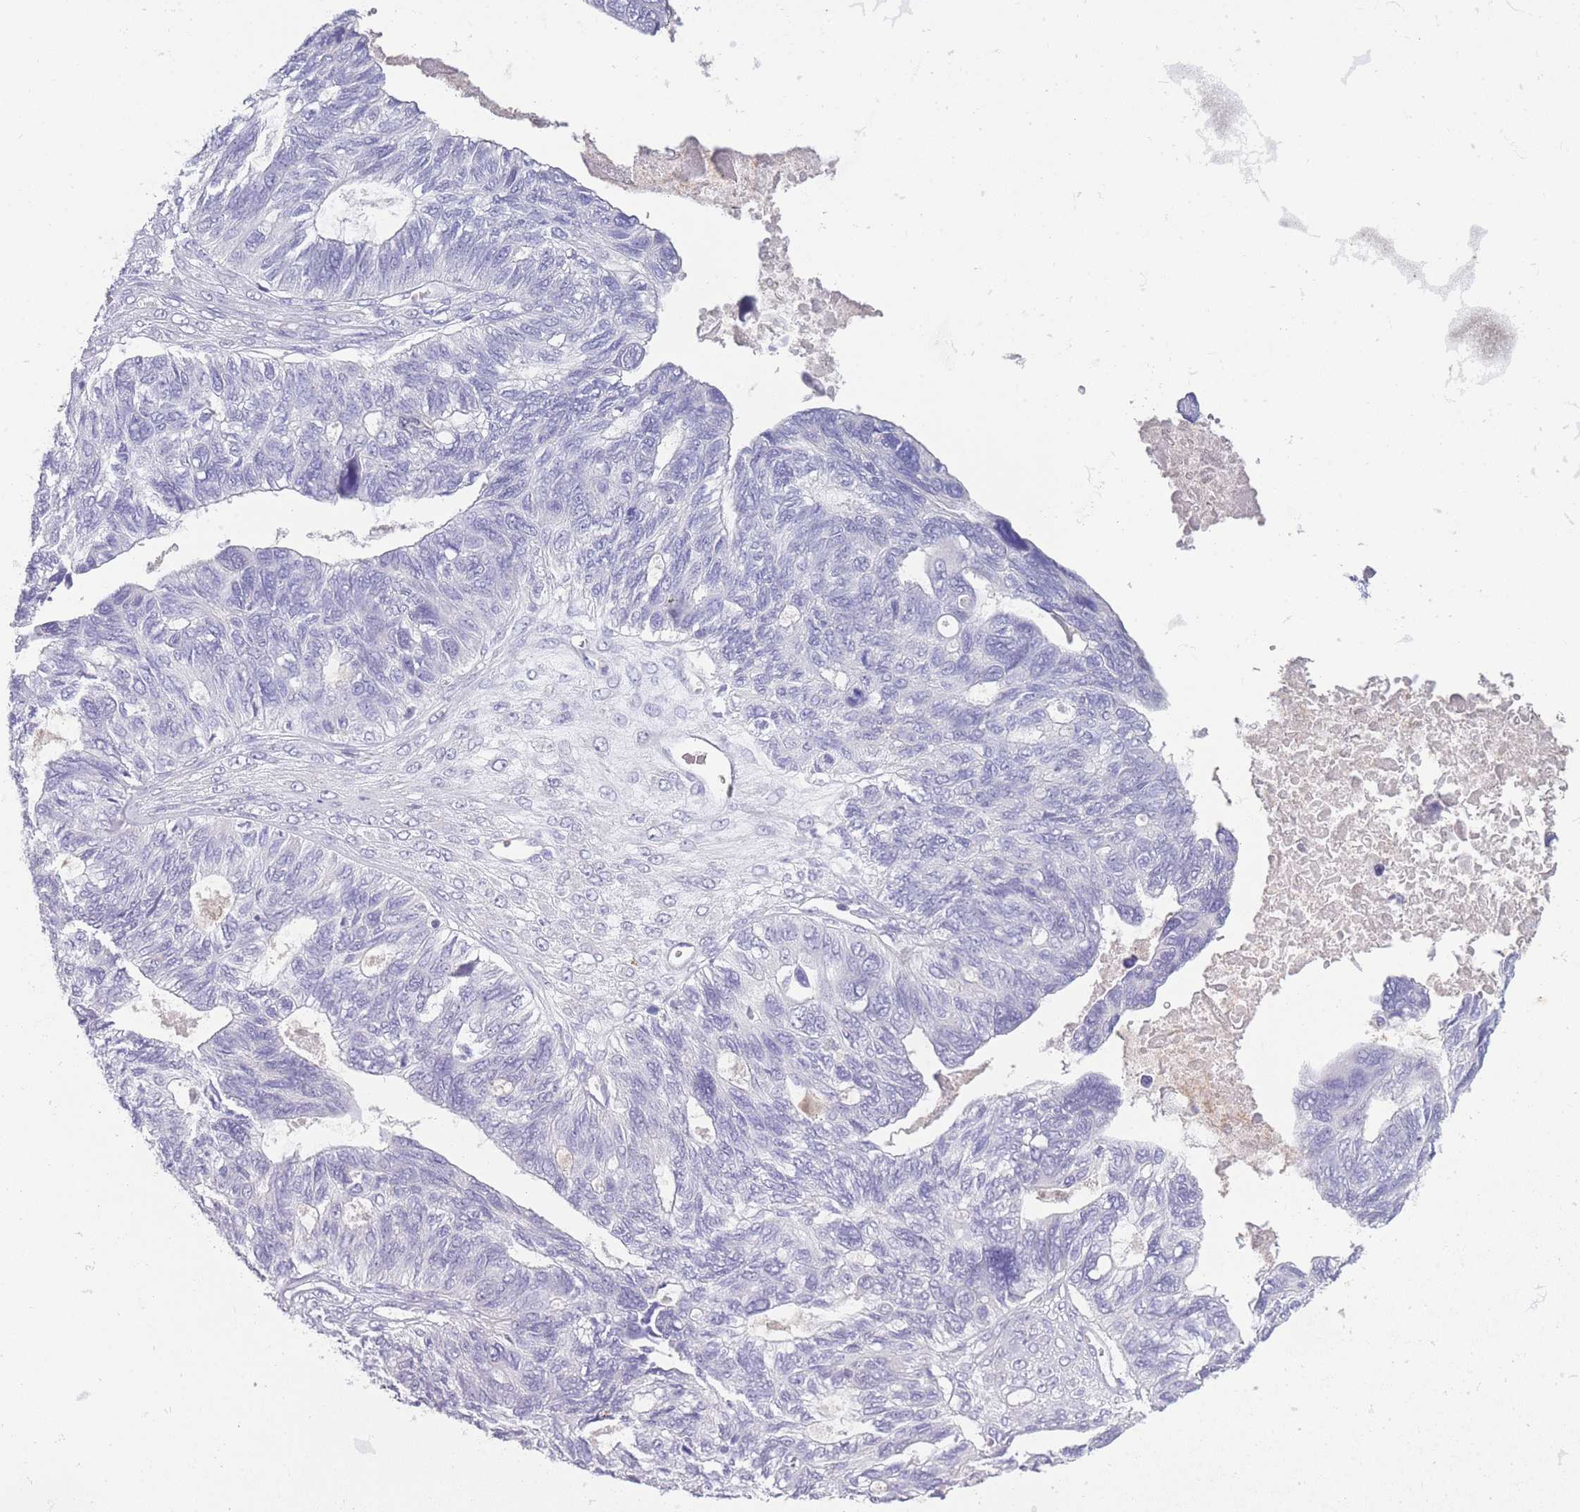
{"staining": {"intensity": "negative", "quantity": "none", "location": "none"}, "tissue": "ovarian cancer", "cell_type": "Tumor cells", "image_type": "cancer", "snomed": [{"axis": "morphology", "description": "Cystadenocarcinoma, serous, NOS"}, {"axis": "topography", "description": "Ovary"}], "caption": "Human ovarian cancer (serous cystadenocarcinoma) stained for a protein using immunohistochemistry exhibits no positivity in tumor cells.", "gene": "DCANP1", "patient": {"sex": "female", "age": 79}}